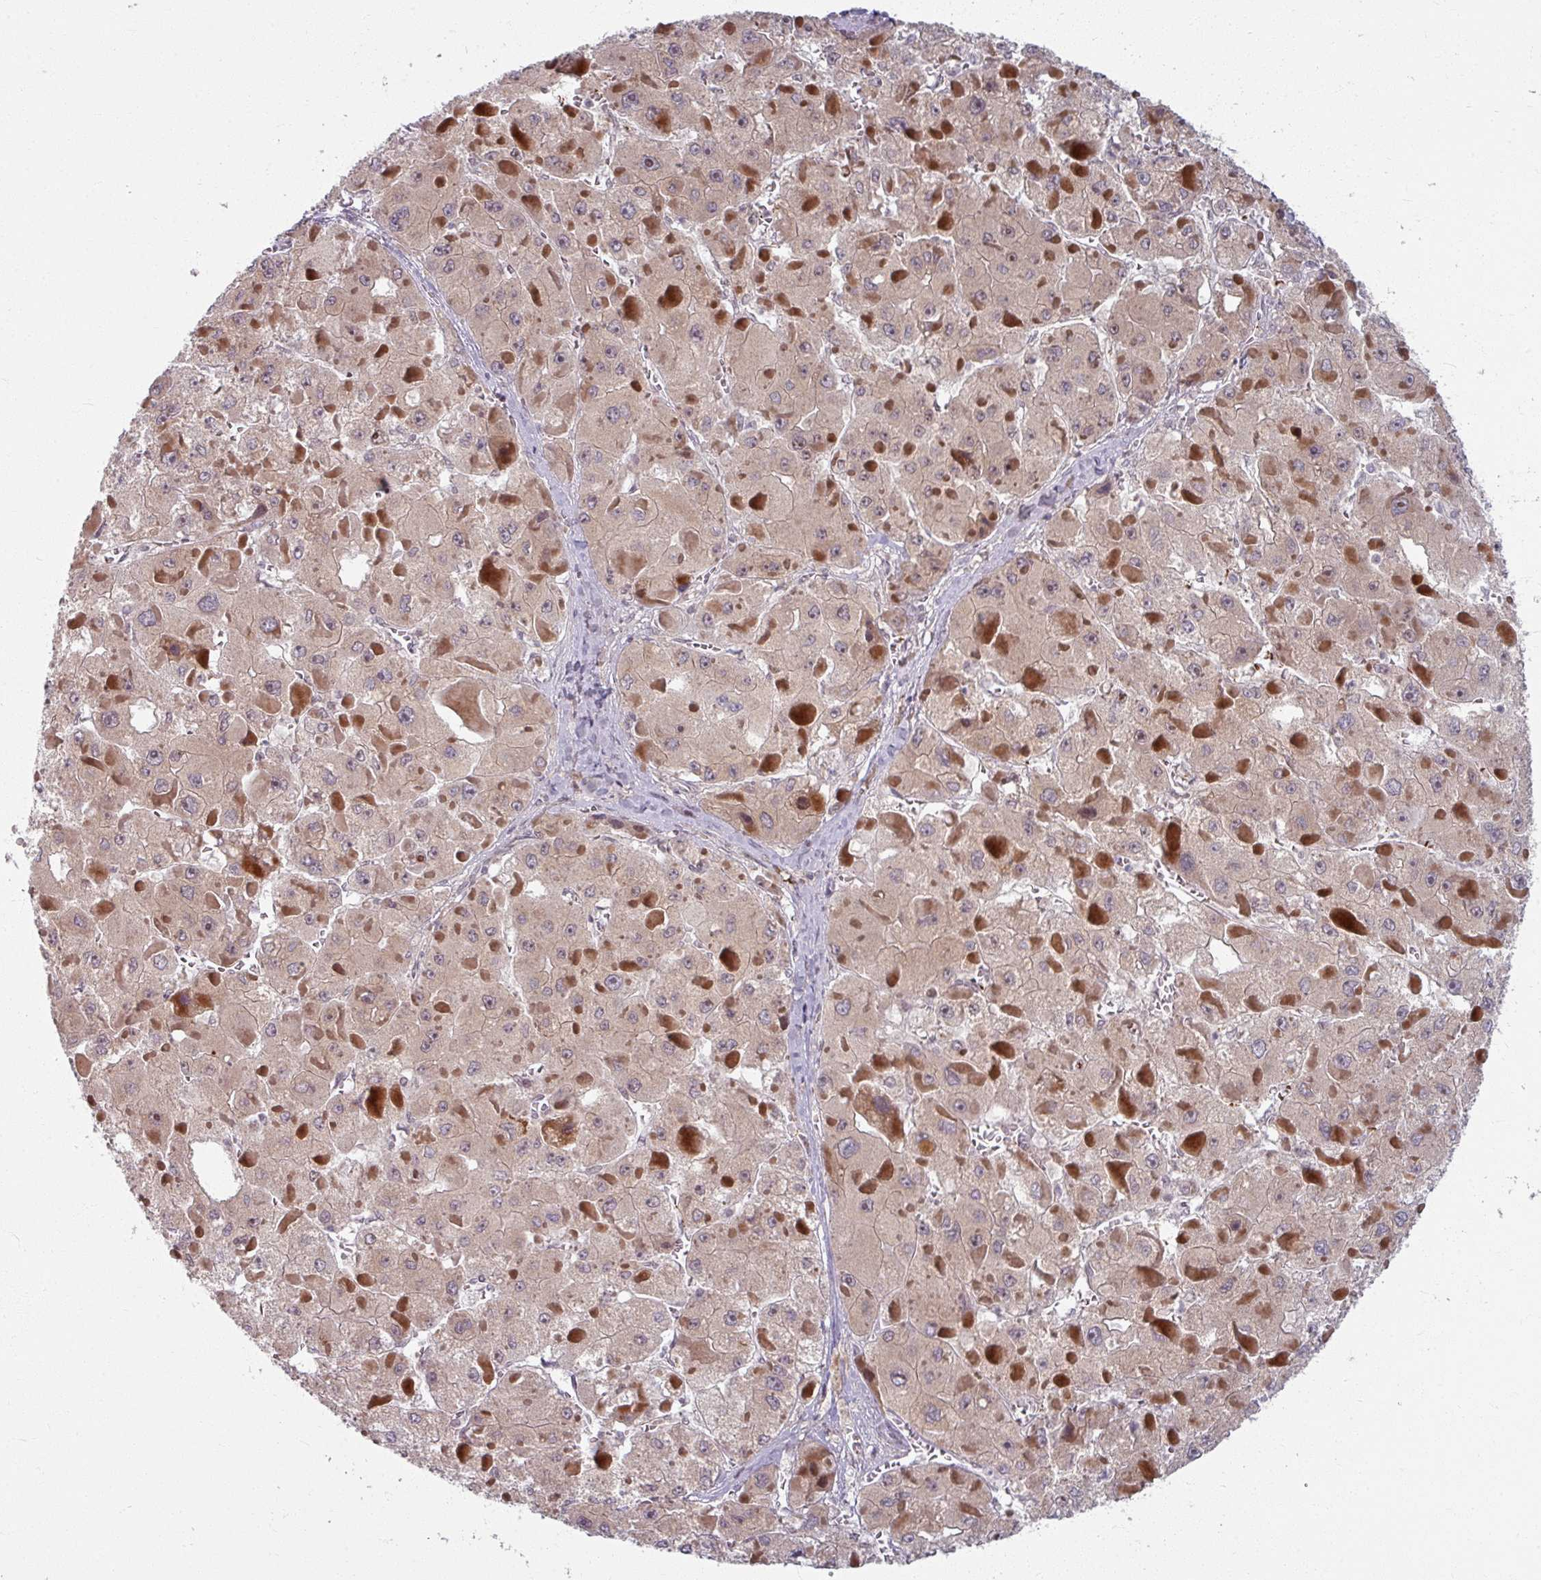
{"staining": {"intensity": "weak", "quantity": ">75%", "location": "cytoplasmic/membranous,nuclear"}, "tissue": "liver cancer", "cell_type": "Tumor cells", "image_type": "cancer", "snomed": [{"axis": "morphology", "description": "Carcinoma, Hepatocellular, NOS"}, {"axis": "topography", "description": "Liver"}], "caption": "Liver cancer stained with a protein marker reveals weak staining in tumor cells.", "gene": "KLC3", "patient": {"sex": "female", "age": 73}}